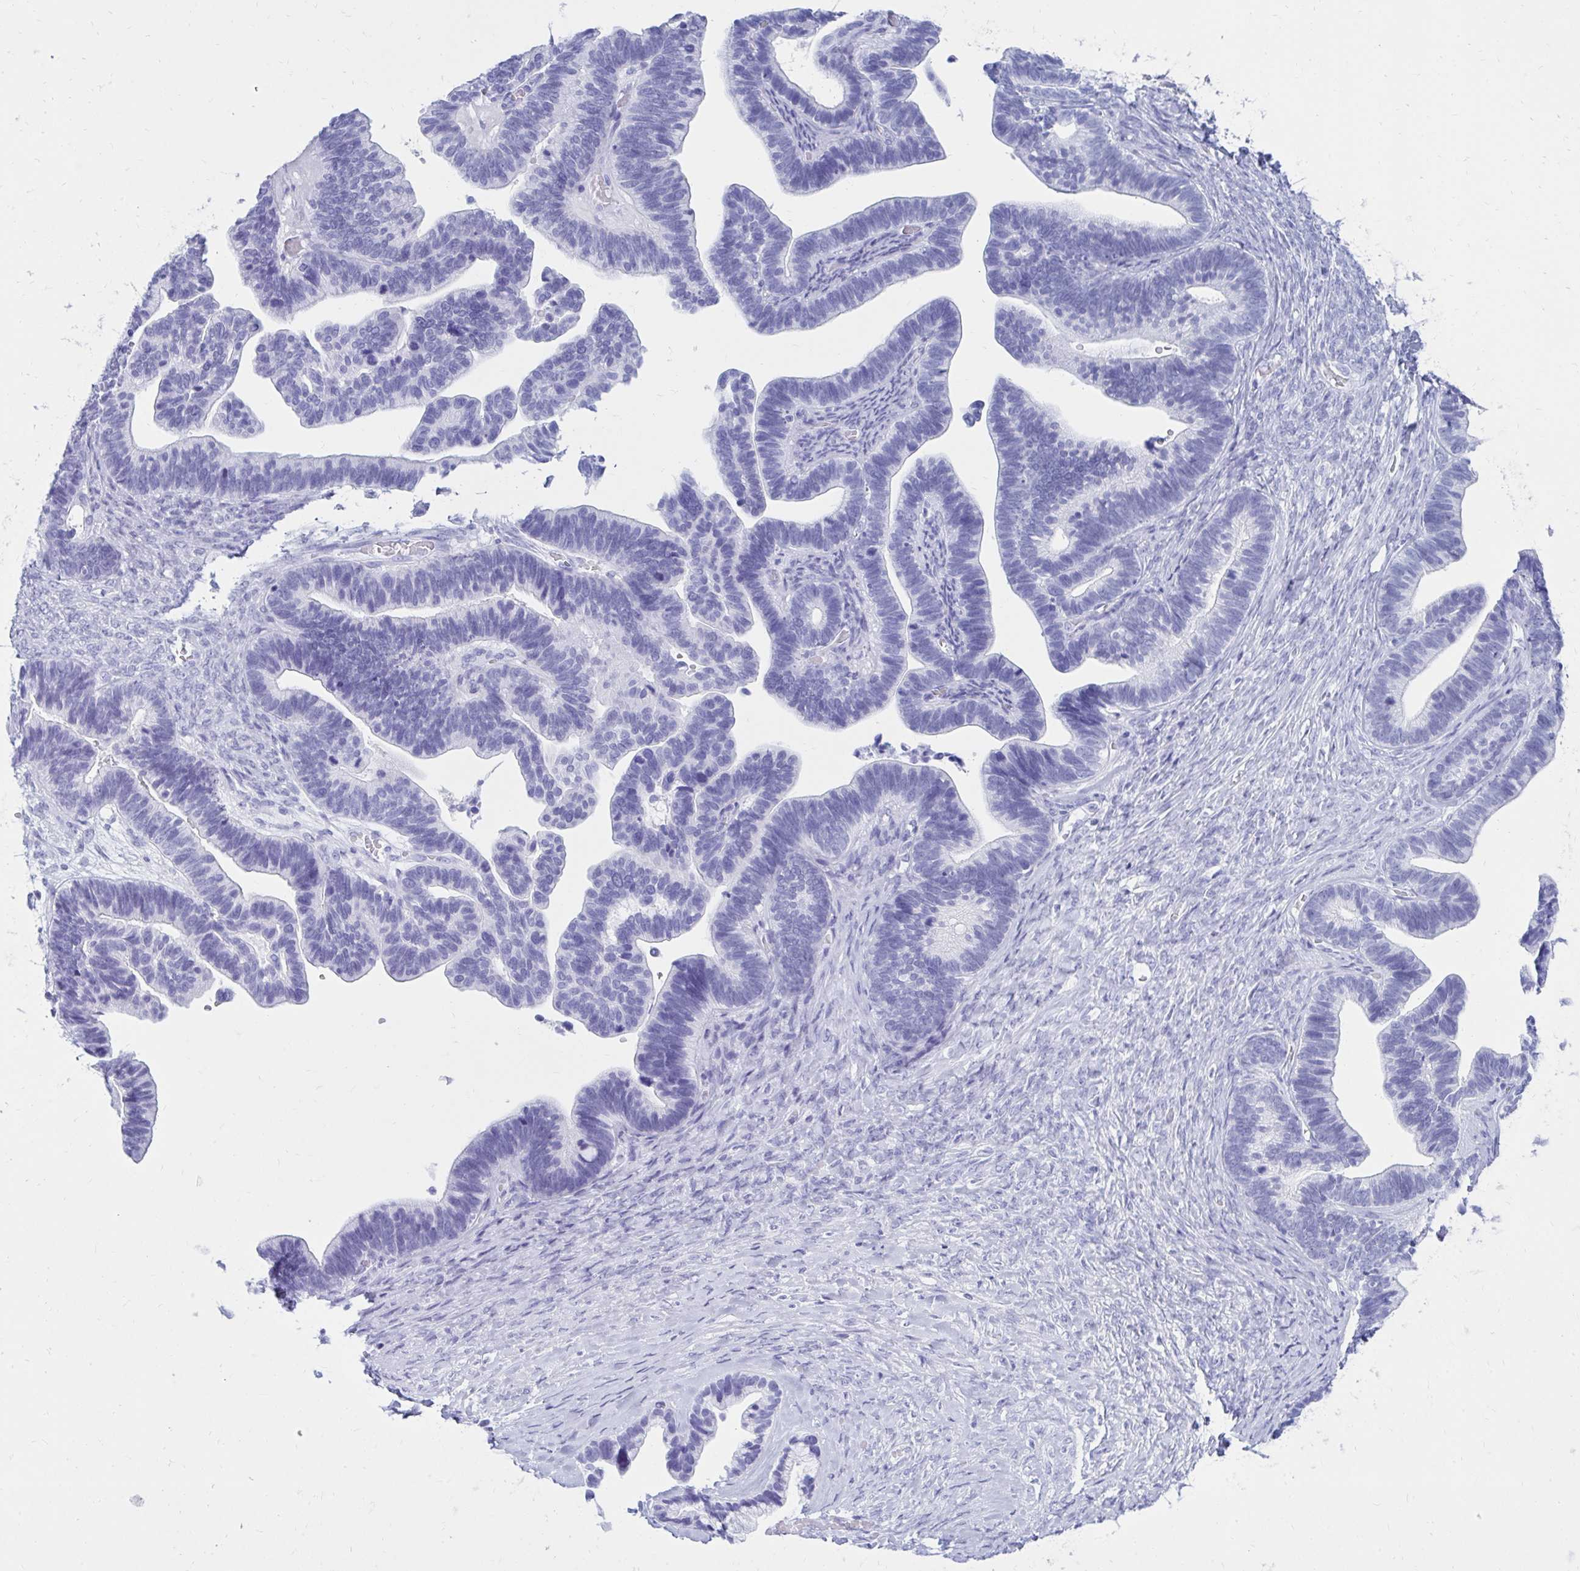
{"staining": {"intensity": "negative", "quantity": "none", "location": "none"}, "tissue": "ovarian cancer", "cell_type": "Tumor cells", "image_type": "cancer", "snomed": [{"axis": "morphology", "description": "Cystadenocarcinoma, serous, NOS"}, {"axis": "topography", "description": "Ovary"}], "caption": "Tumor cells are negative for brown protein staining in serous cystadenocarcinoma (ovarian).", "gene": "OR10R2", "patient": {"sex": "female", "age": 56}}